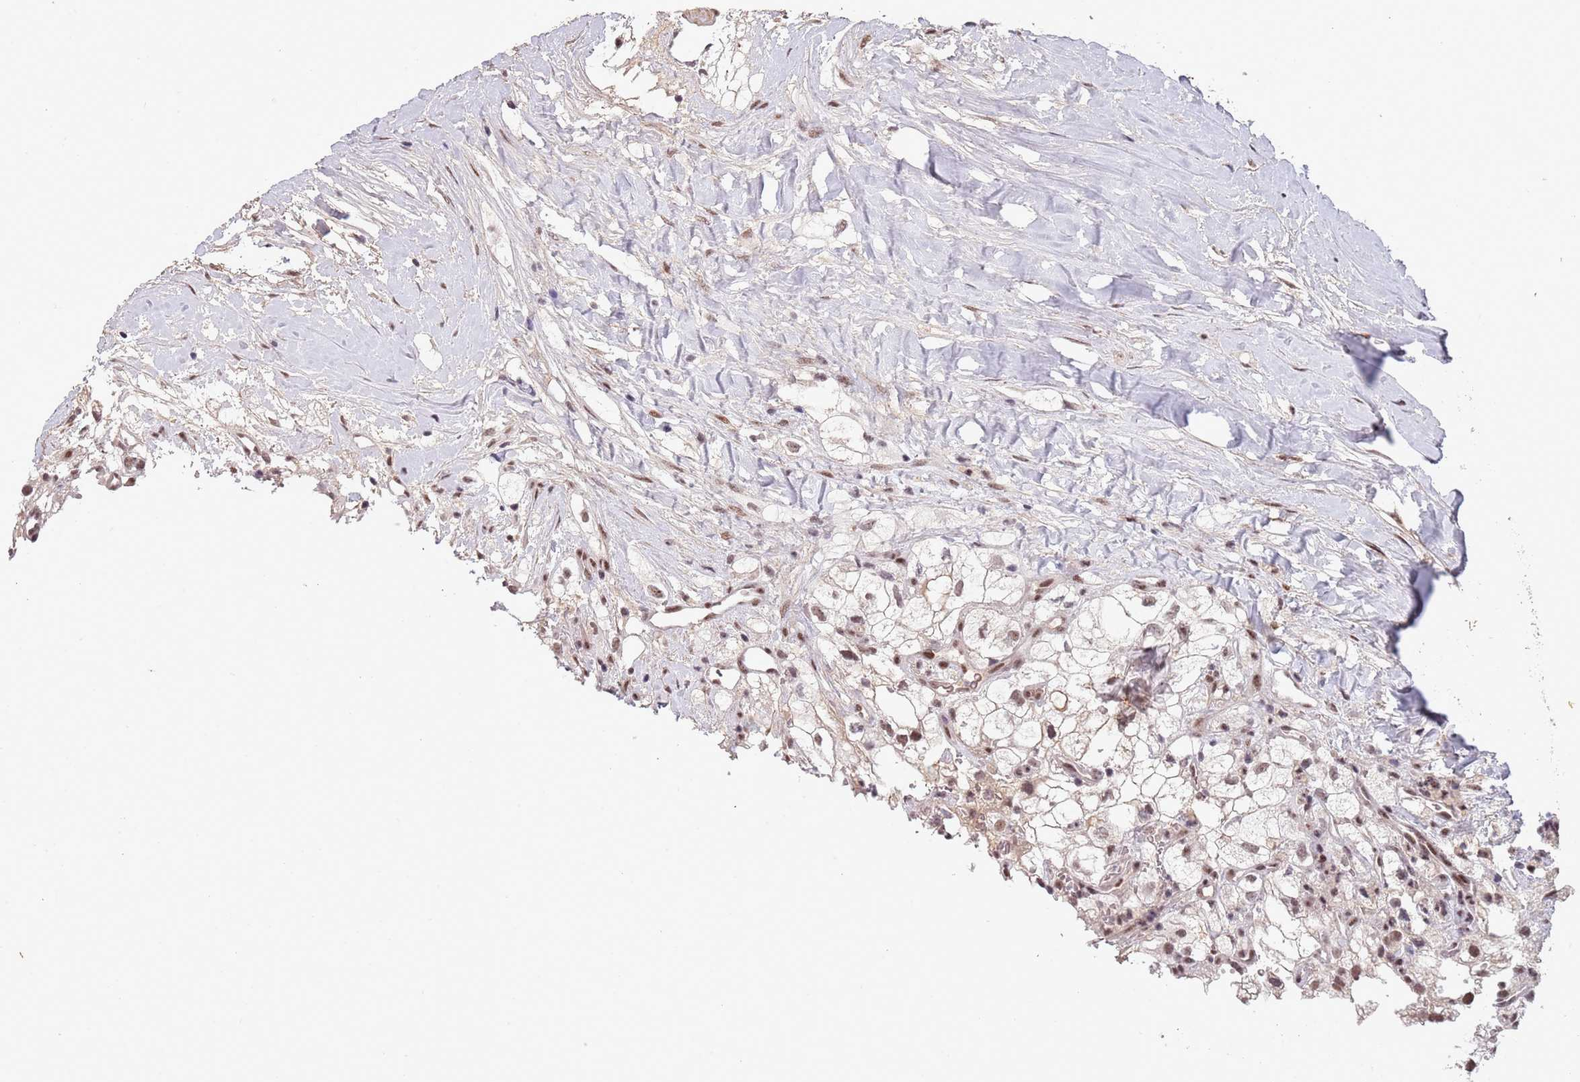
{"staining": {"intensity": "weak", "quantity": ">75%", "location": "nuclear"}, "tissue": "renal cancer", "cell_type": "Tumor cells", "image_type": "cancer", "snomed": [{"axis": "morphology", "description": "Adenocarcinoma, NOS"}, {"axis": "topography", "description": "Kidney"}], "caption": "High-power microscopy captured an IHC image of renal cancer (adenocarcinoma), revealing weak nuclear expression in about >75% of tumor cells.", "gene": "CIZ1", "patient": {"sex": "male", "age": 59}}